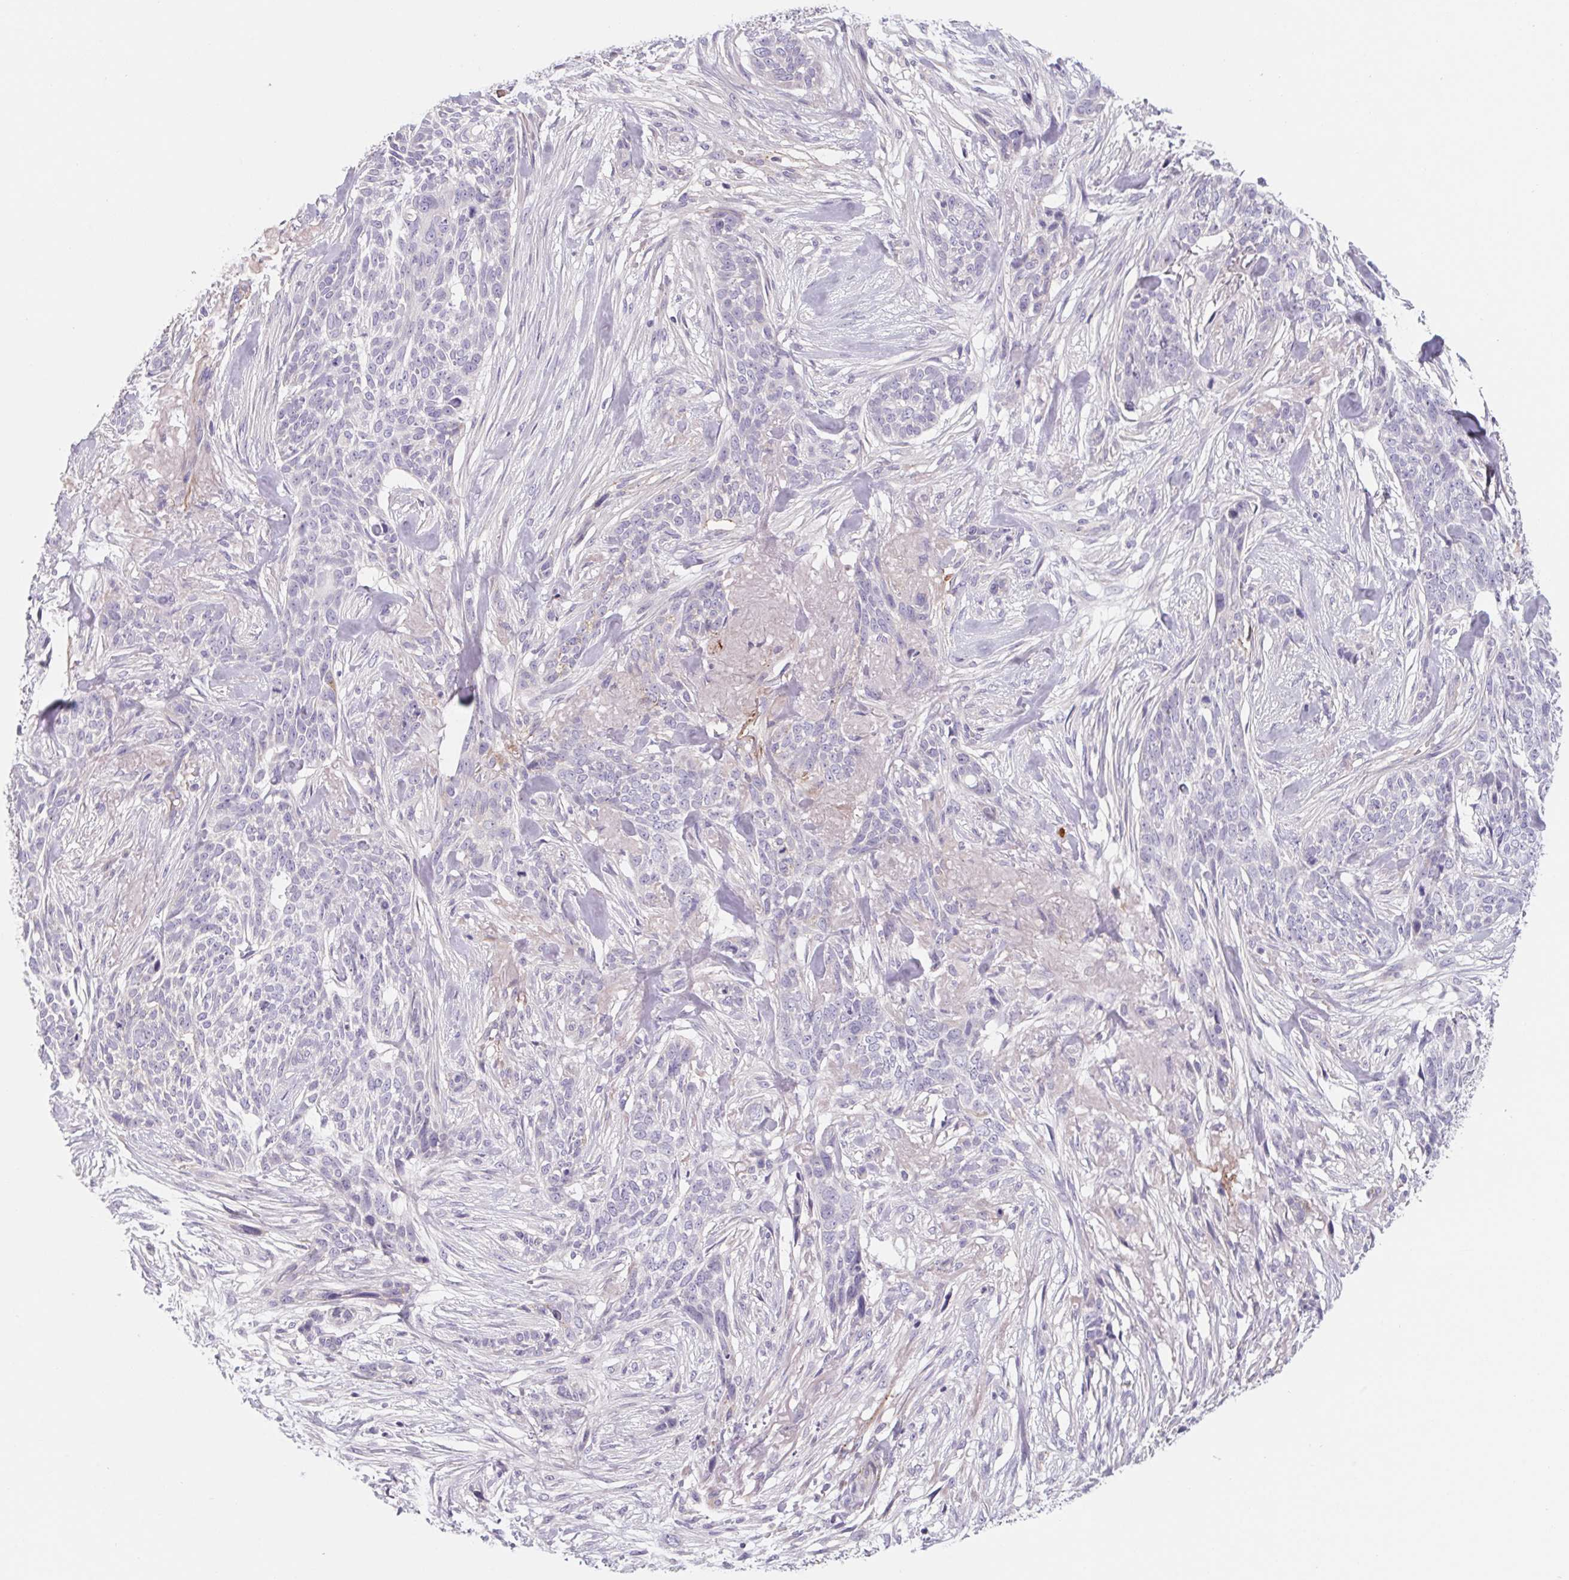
{"staining": {"intensity": "negative", "quantity": "none", "location": "none"}, "tissue": "skin cancer", "cell_type": "Tumor cells", "image_type": "cancer", "snomed": [{"axis": "morphology", "description": "Basal cell carcinoma"}, {"axis": "topography", "description": "Skin"}], "caption": "Skin basal cell carcinoma was stained to show a protein in brown. There is no significant positivity in tumor cells. Nuclei are stained in blue.", "gene": "LPA", "patient": {"sex": "male", "age": 74}}